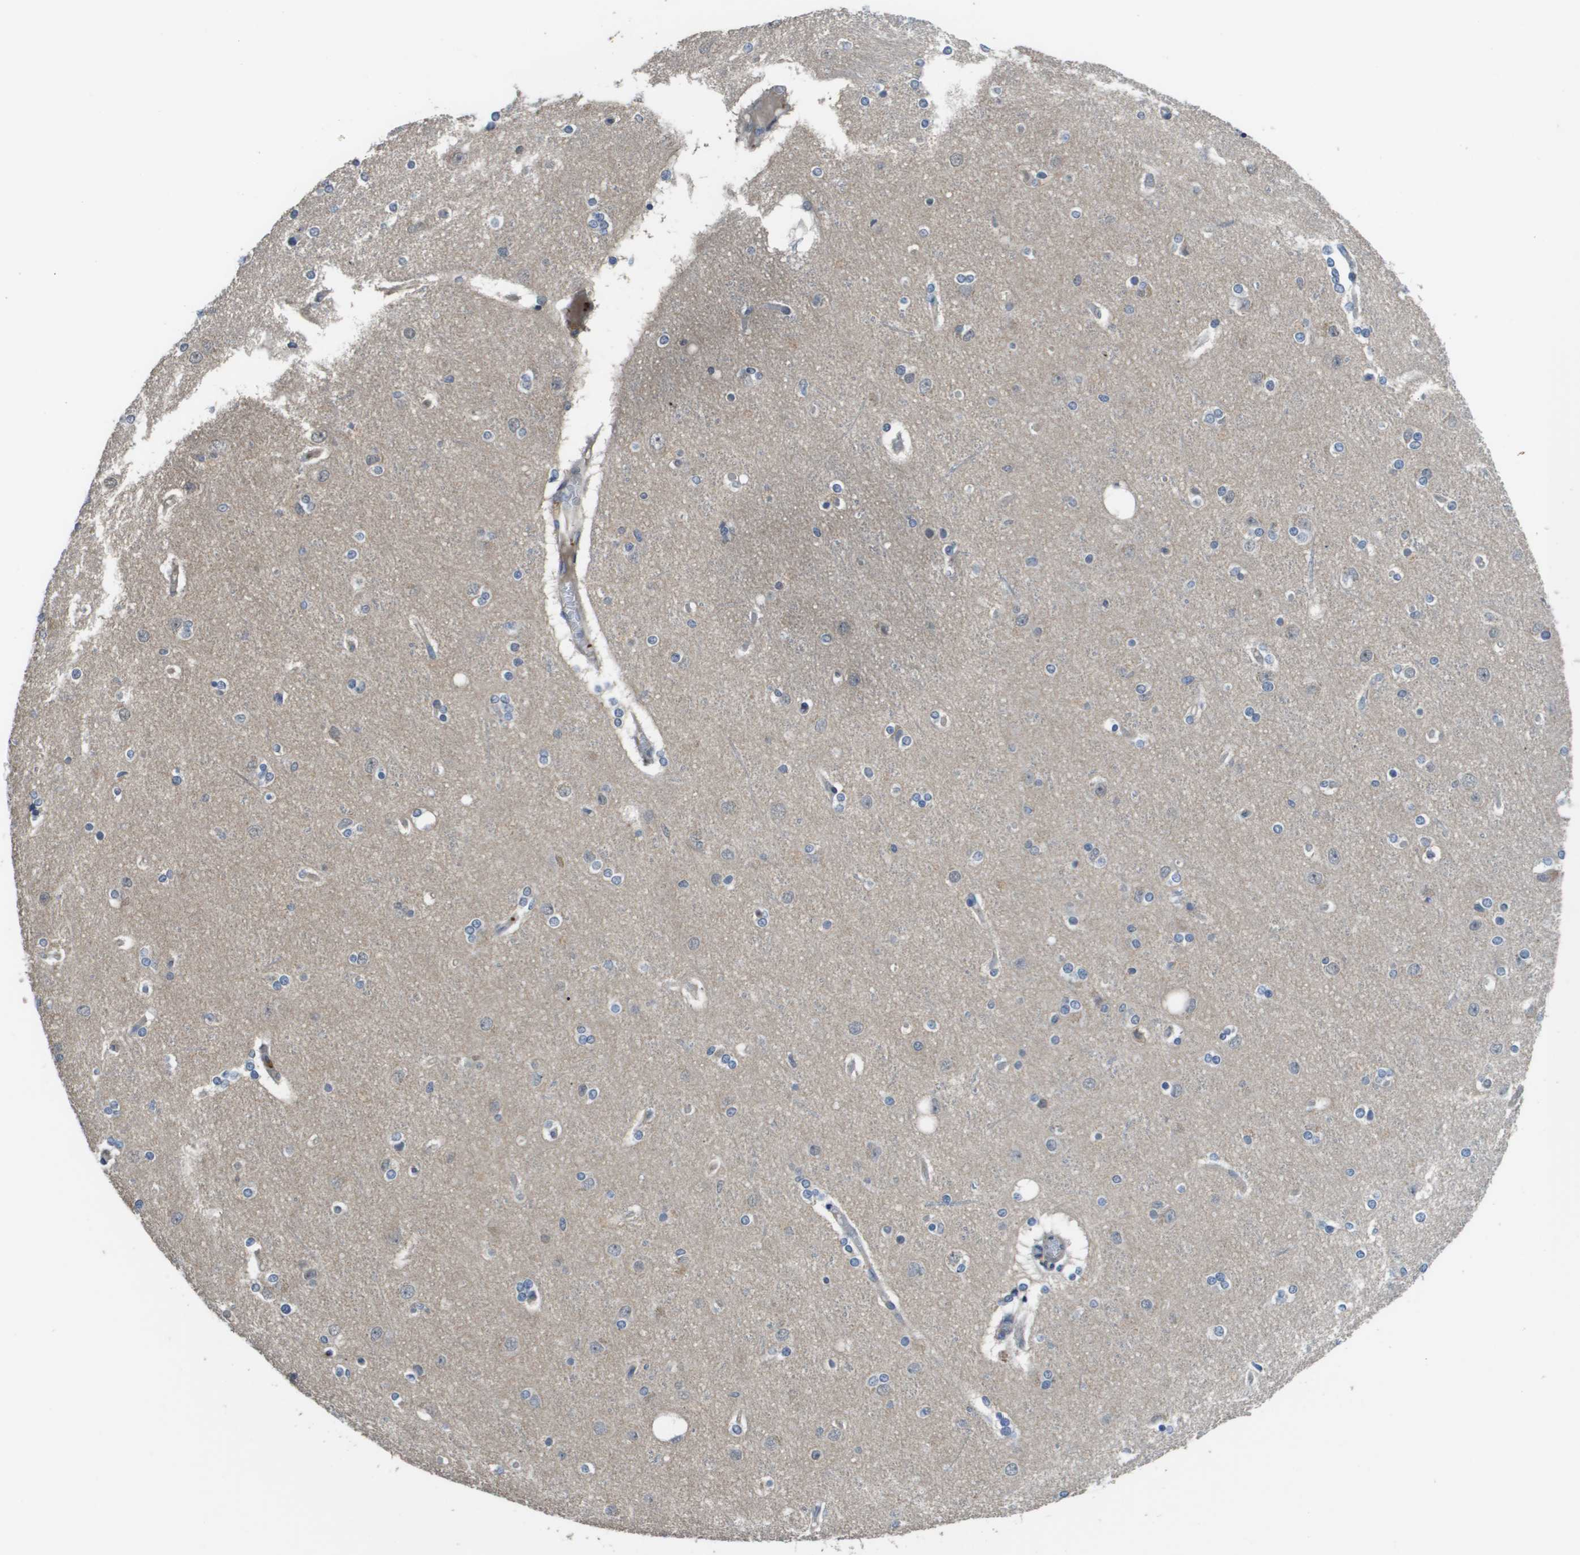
{"staining": {"intensity": "negative", "quantity": "none", "location": "none"}, "tissue": "cerebral cortex", "cell_type": "Endothelial cells", "image_type": "normal", "snomed": [{"axis": "morphology", "description": "Normal tissue, NOS"}, {"axis": "topography", "description": "Cerebral cortex"}], "caption": "High power microscopy micrograph of an IHC histopathology image of benign cerebral cortex, revealing no significant staining in endothelial cells. (Stains: DAB (3,3'-diaminobenzidine) immunohistochemistry with hematoxylin counter stain, Microscopy: brightfield microscopy at high magnification).", "gene": "RAB27B", "patient": {"sex": "female", "age": 54}}